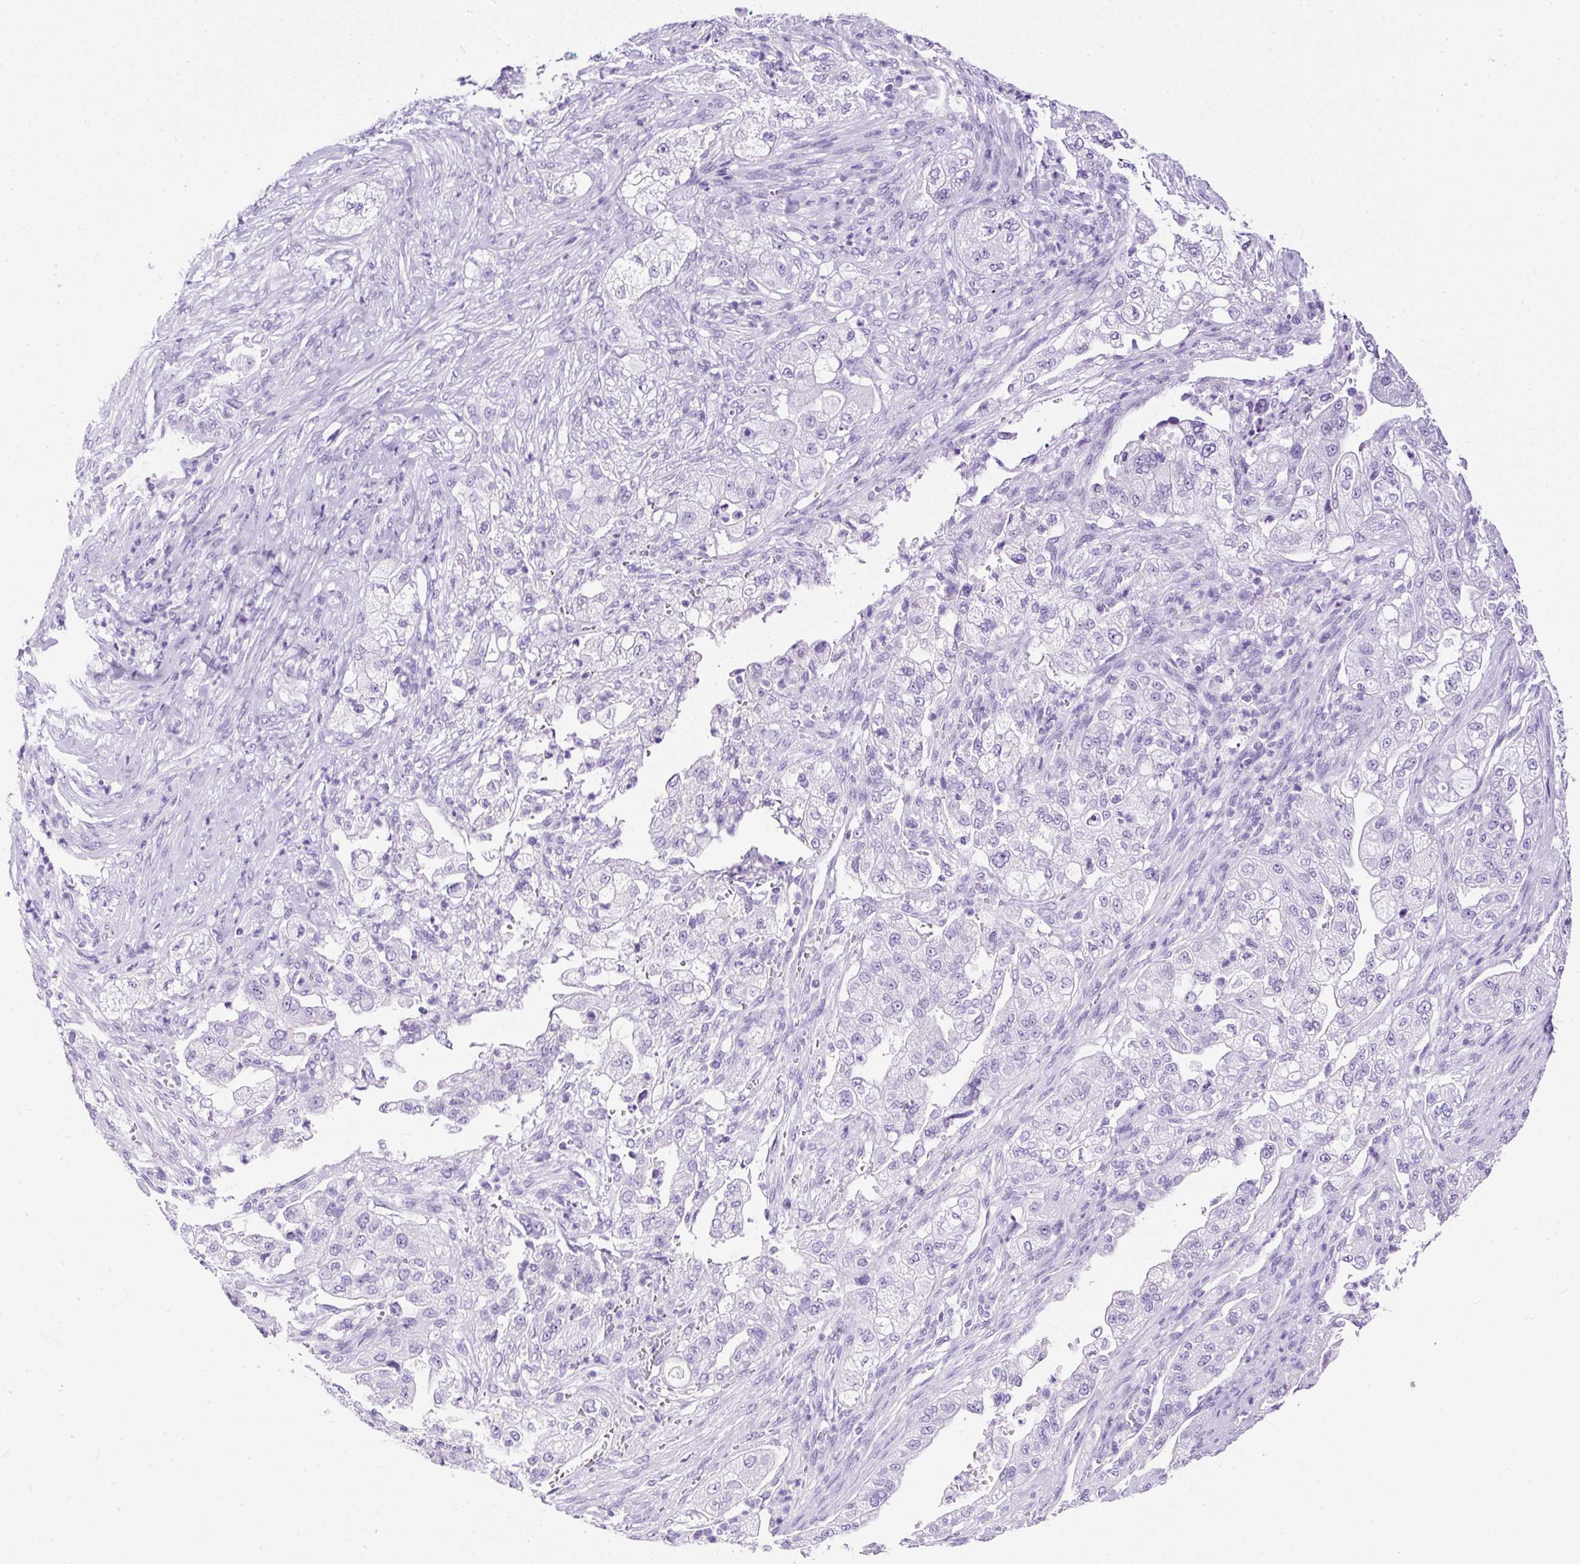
{"staining": {"intensity": "negative", "quantity": "none", "location": "none"}, "tissue": "pancreatic cancer", "cell_type": "Tumor cells", "image_type": "cancer", "snomed": [{"axis": "morphology", "description": "Adenocarcinoma, NOS"}, {"axis": "topography", "description": "Pancreas"}], "caption": "Pancreatic cancer (adenocarcinoma) stained for a protein using immunohistochemistry exhibits no positivity tumor cells.", "gene": "NTS", "patient": {"sex": "female", "age": 78}}